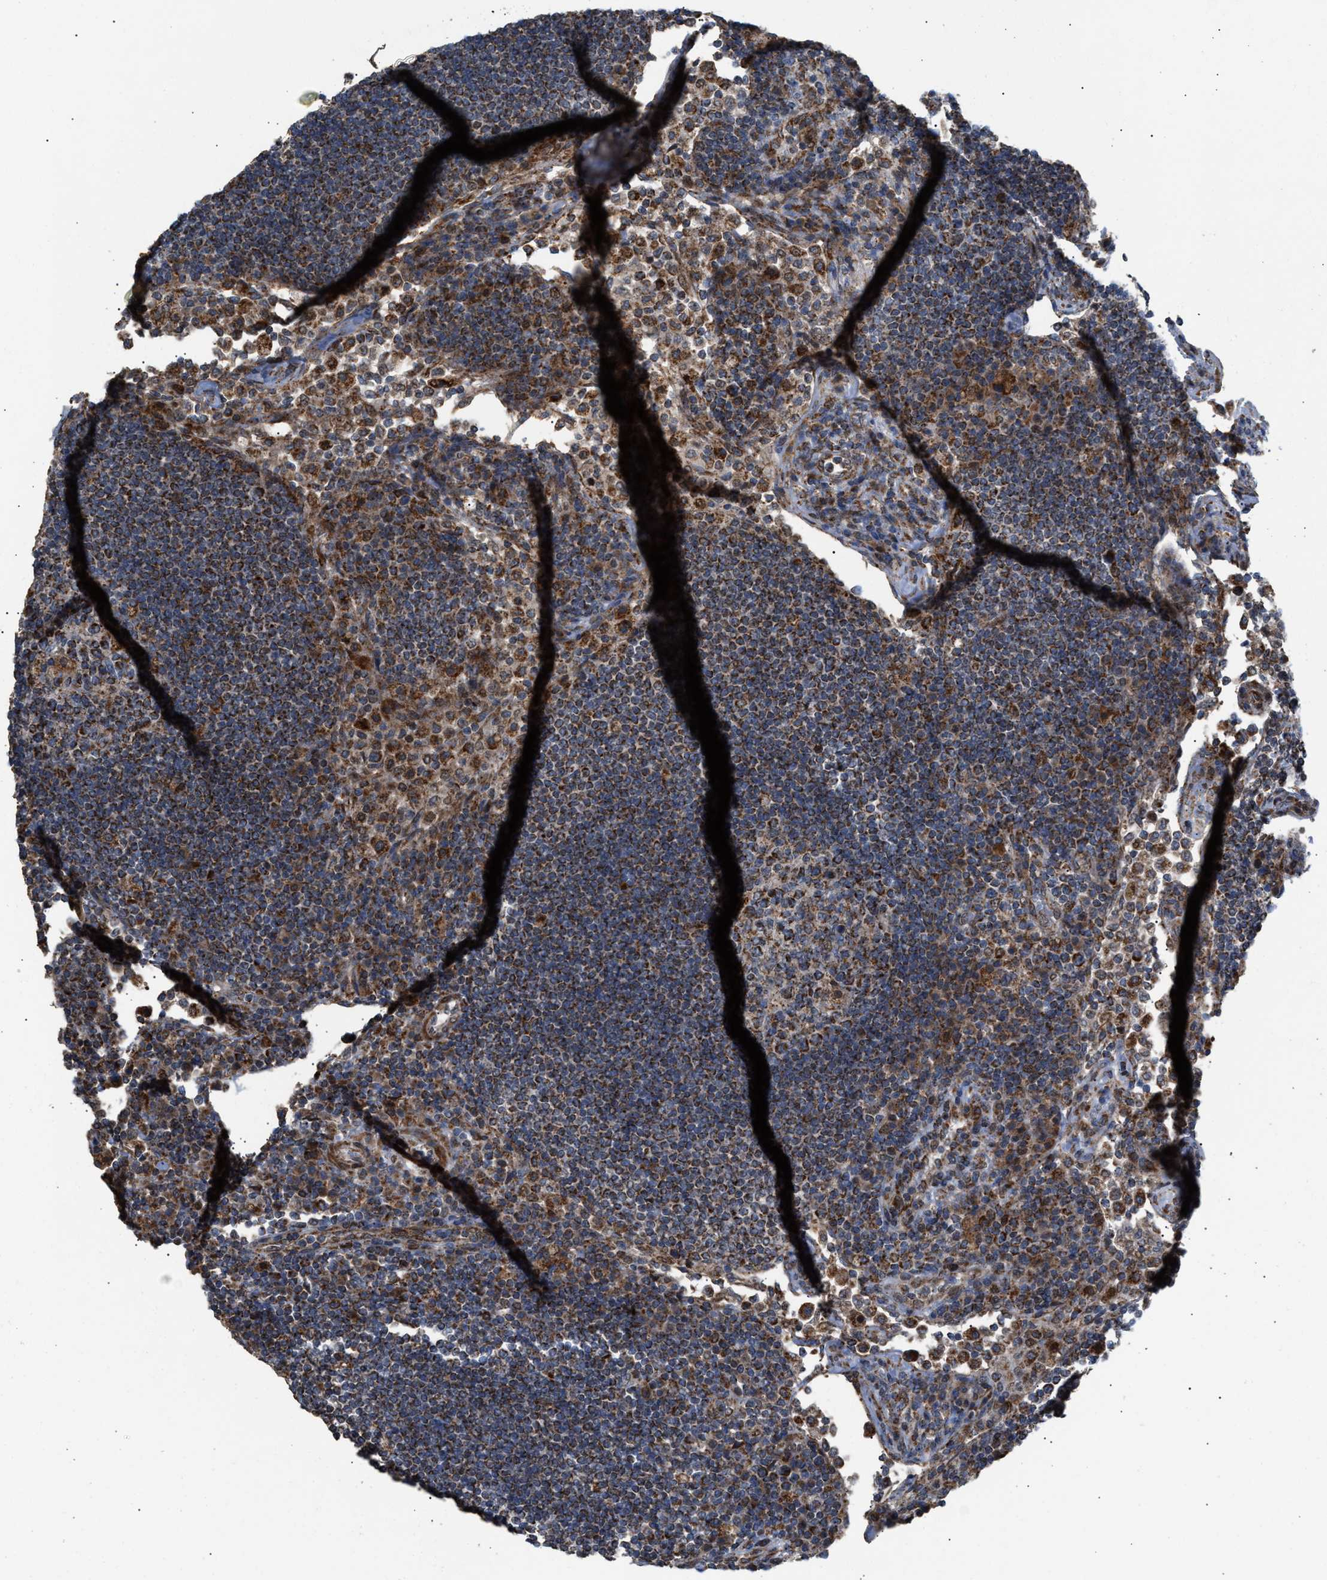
{"staining": {"intensity": "strong", "quantity": "25%-75%", "location": "cytoplasmic/membranous"}, "tissue": "lymph node", "cell_type": "Germinal center cells", "image_type": "normal", "snomed": [{"axis": "morphology", "description": "Normal tissue, NOS"}, {"axis": "topography", "description": "Lymph node"}], "caption": "DAB (3,3'-diaminobenzidine) immunohistochemical staining of normal human lymph node shows strong cytoplasmic/membranous protein expression in approximately 25%-75% of germinal center cells.", "gene": "TACO1", "patient": {"sex": "female", "age": 53}}